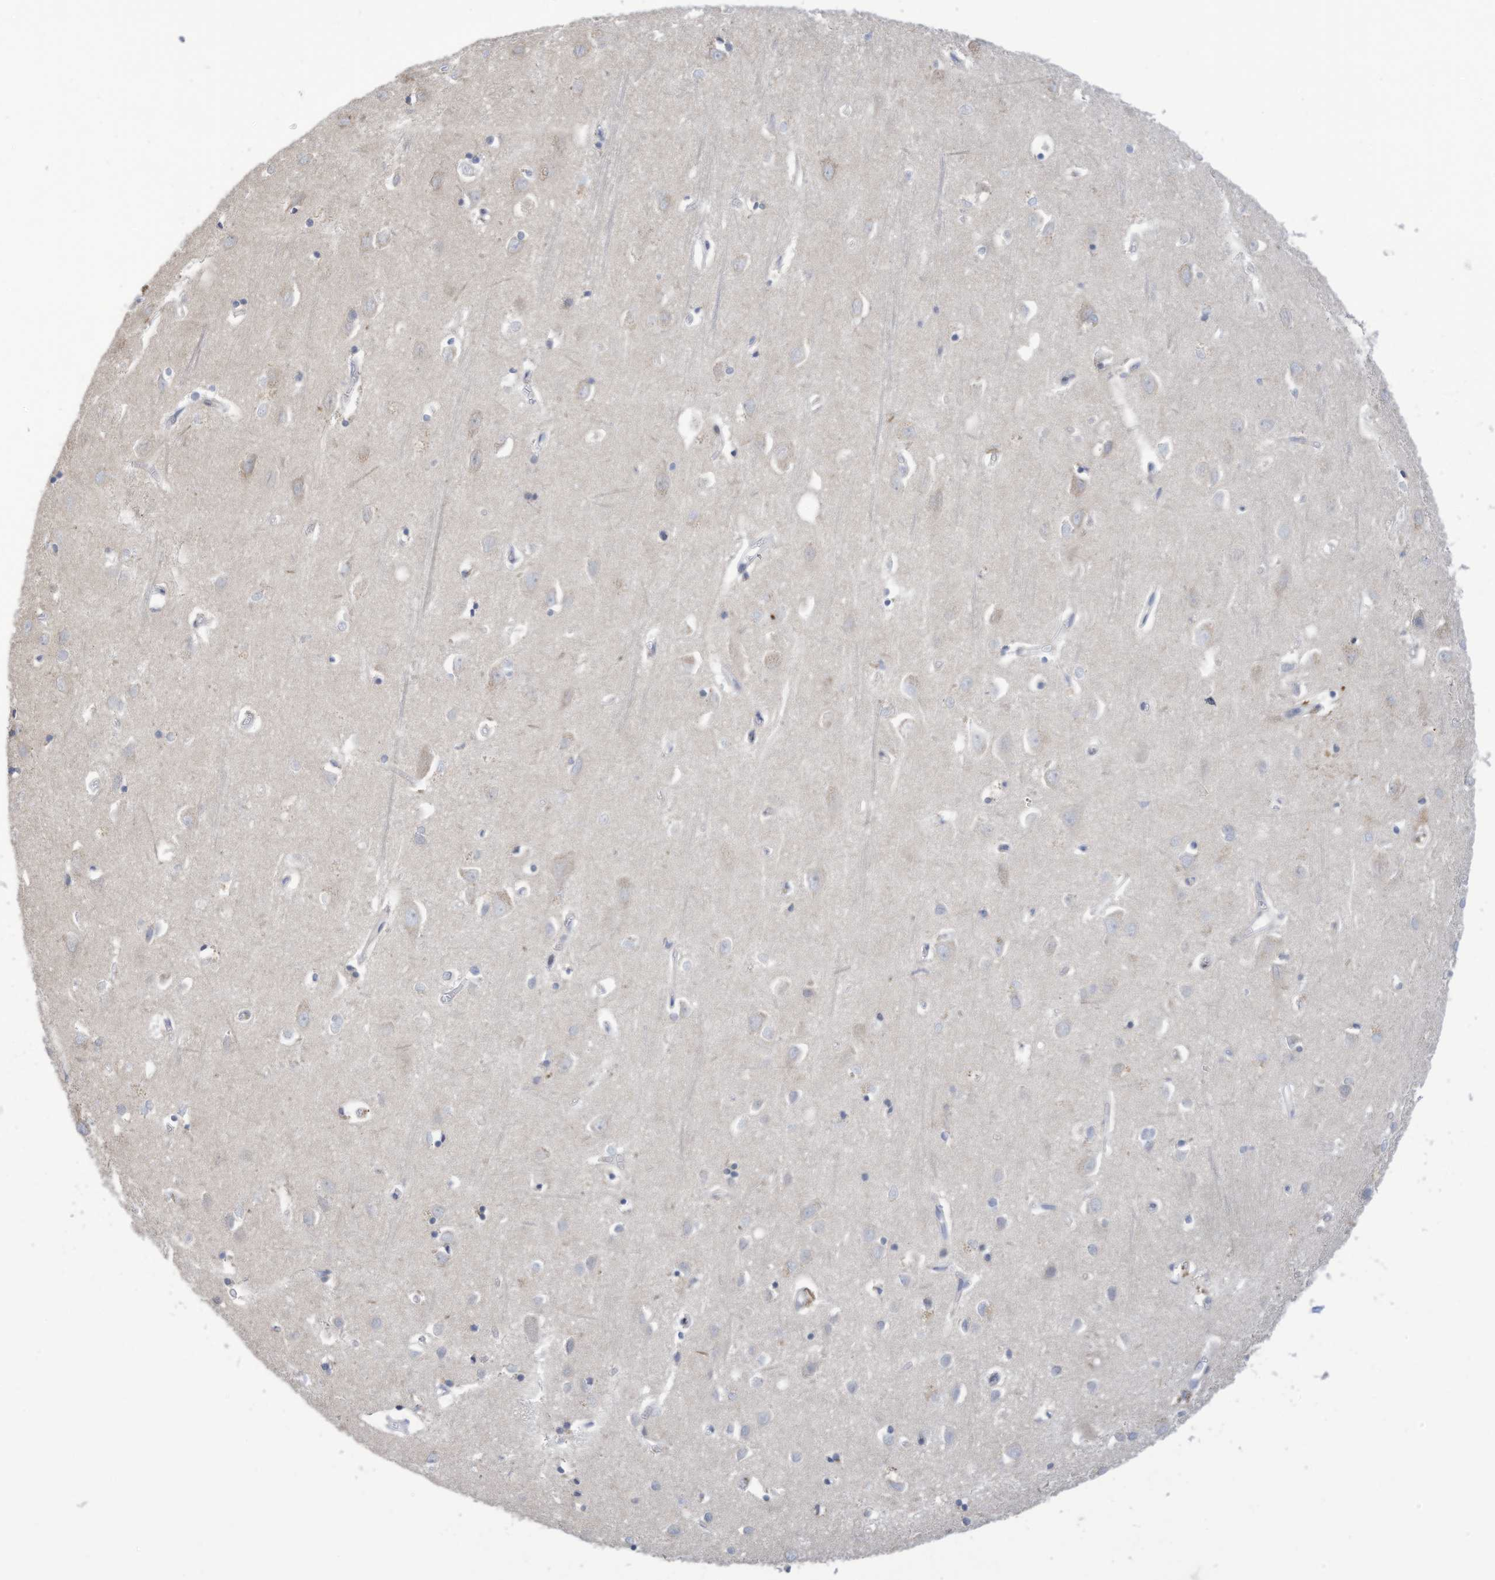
{"staining": {"intensity": "negative", "quantity": "none", "location": "none"}, "tissue": "cerebral cortex", "cell_type": "Endothelial cells", "image_type": "normal", "snomed": [{"axis": "morphology", "description": "Normal tissue, NOS"}, {"axis": "topography", "description": "Cerebral cortex"}], "caption": "Immunohistochemistry micrograph of unremarkable cerebral cortex stained for a protein (brown), which displays no positivity in endothelial cells. (DAB immunohistochemistry with hematoxylin counter stain).", "gene": "ZNF292", "patient": {"sex": "female", "age": 64}}